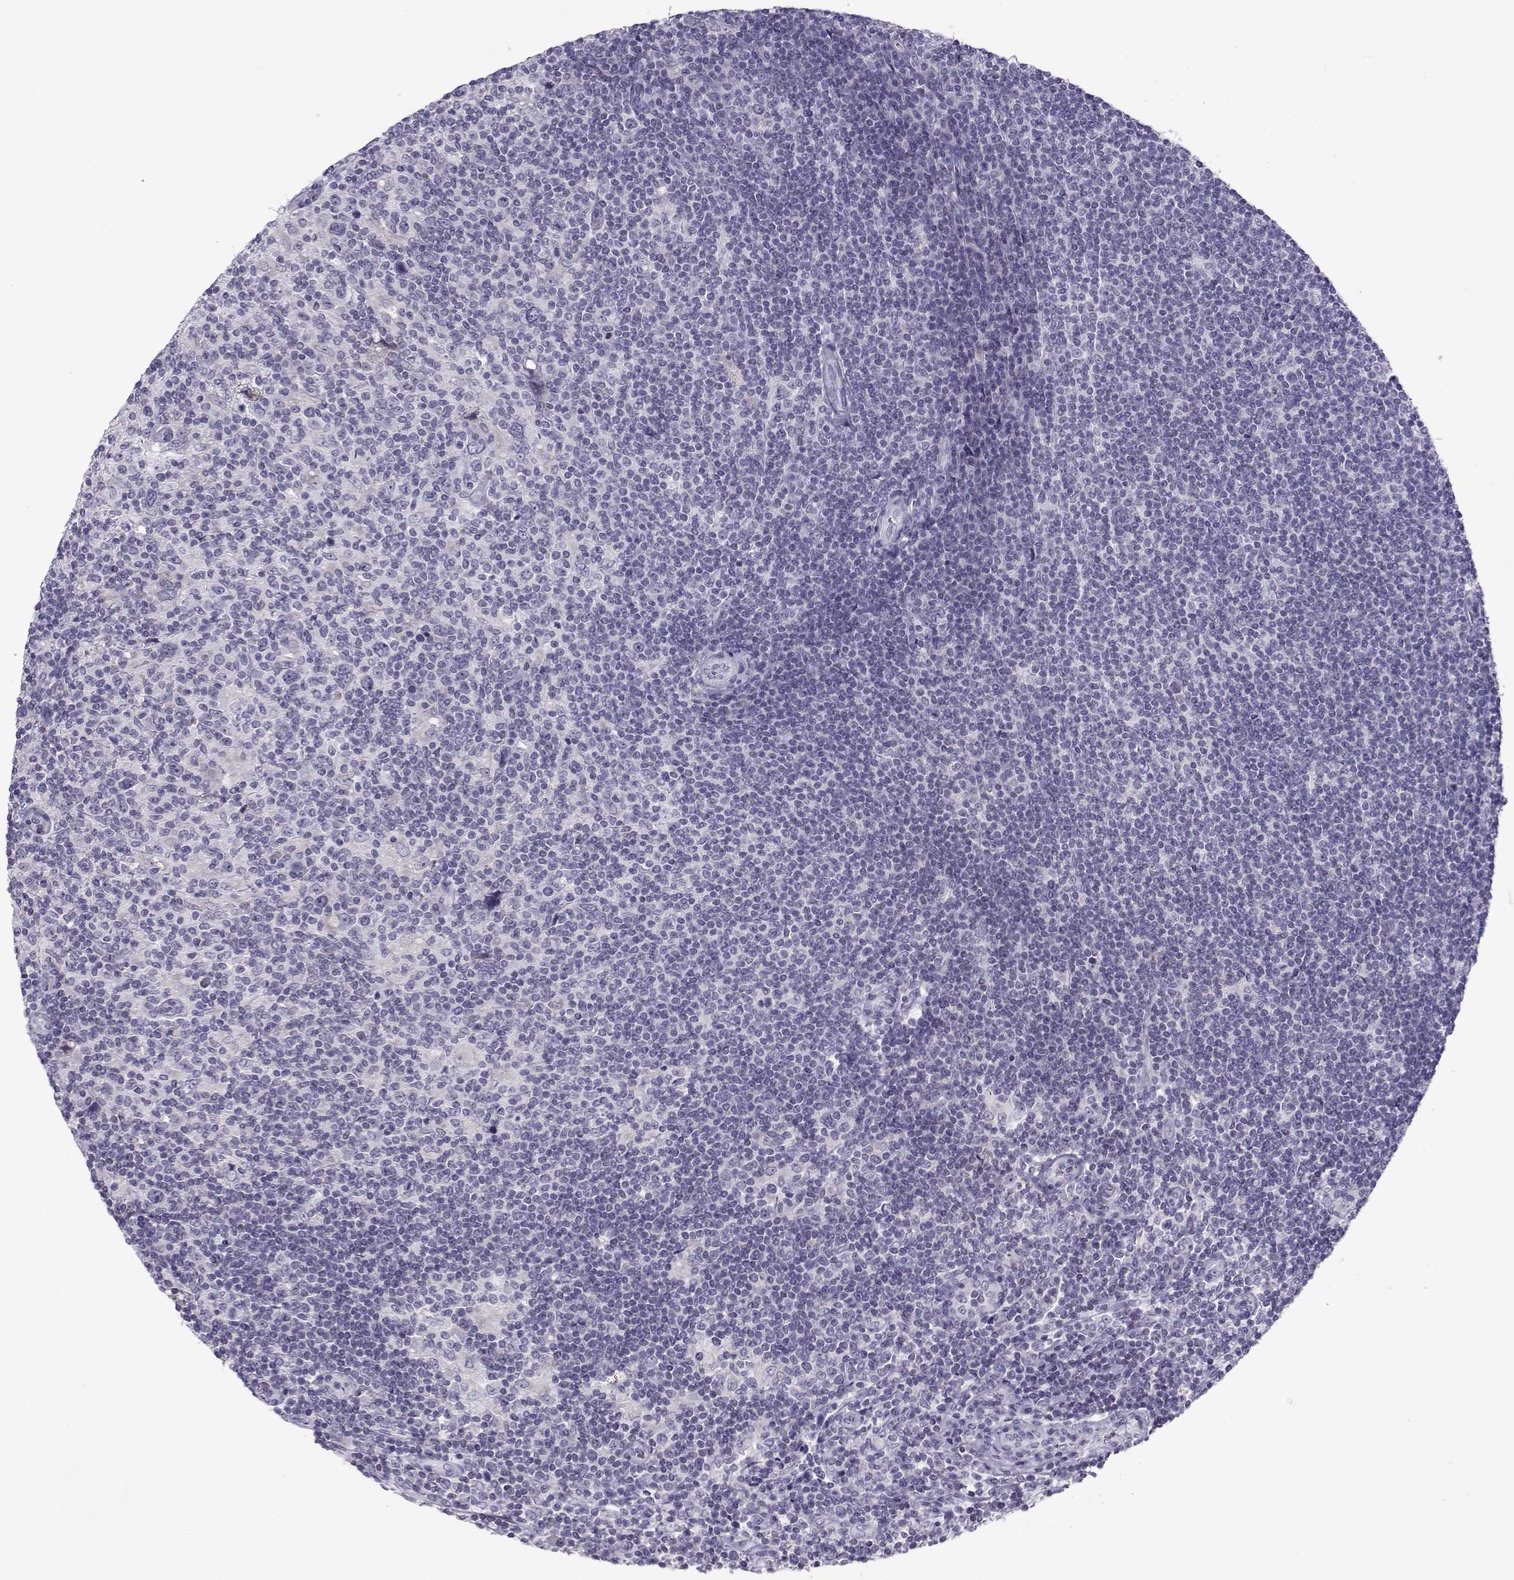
{"staining": {"intensity": "negative", "quantity": "none", "location": "none"}, "tissue": "lymphoma", "cell_type": "Tumor cells", "image_type": "cancer", "snomed": [{"axis": "morphology", "description": "Hodgkin's disease, NOS"}, {"axis": "topography", "description": "Lymph node"}], "caption": "Immunohistochemical staining of human lymphoma demonstrates no significant expression in tumor cells. (Stains: DAB IHC with hematoxylin counter stain, Microscopy: brightfield microscopy at high magnification).", "gene": "FAM166A", "patient": {"sex": "male", "age": 40}}